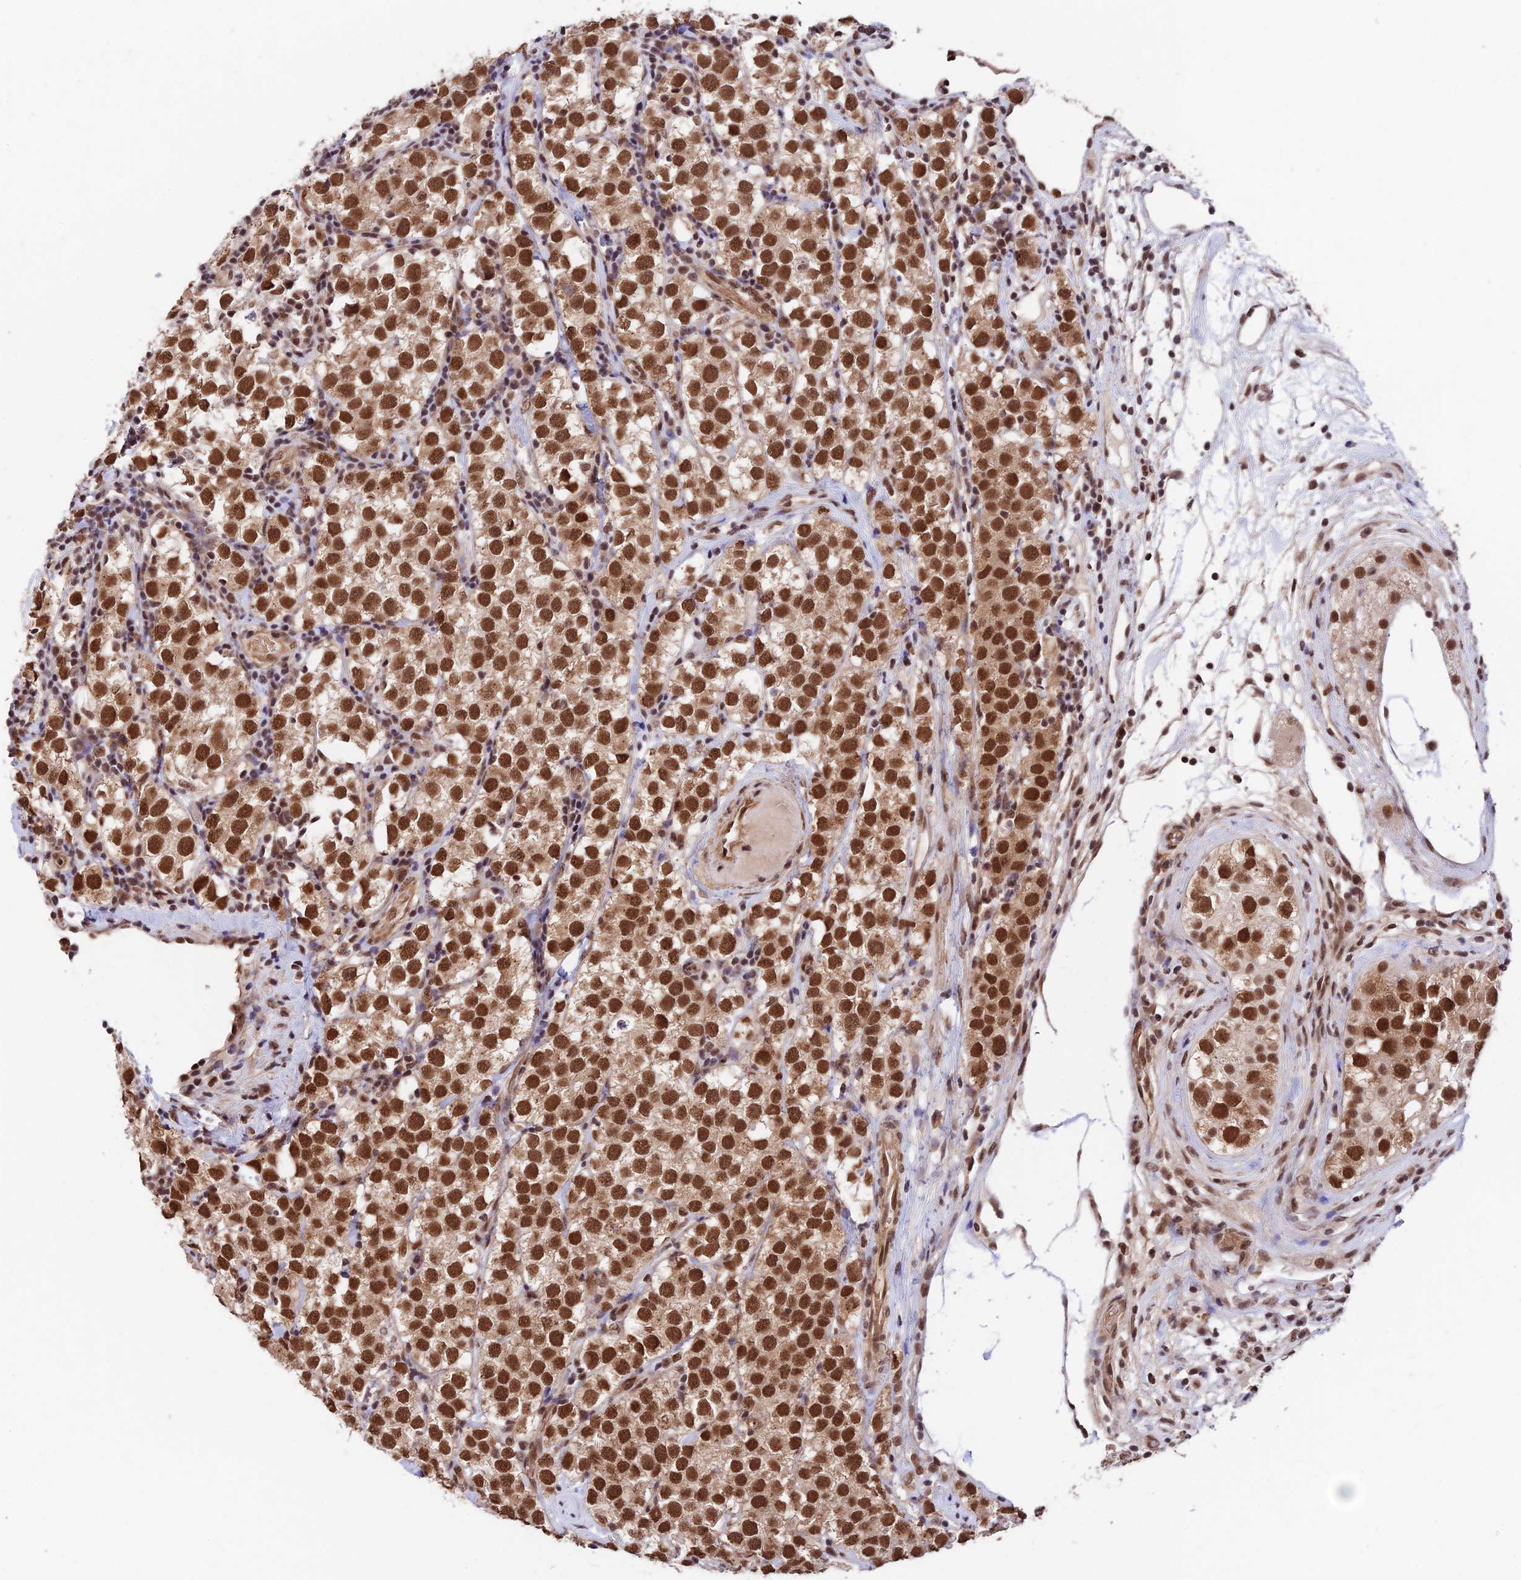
{"staining": {"intensity": "strong", "quantity": ">75%", "location": "nuclear"}, "tissue": "testis cancer", "cell_type": "Tumor cells", "image_type": "cancer", "snomed": [{"axis": "morphology", "description": "Seminoma, NOS"}, {"axis": "topography", "description": "Testis"}], "caption": "Immunohistochemistry (DAB) staining of testis cancer reveals strong nuclear protein staining in about >75% of tumor cells. (DAB = brown stain, brightfield microscopy at high magnification).", "gene": "RBM42", "patient": {"sex": "male", "age": 34}}